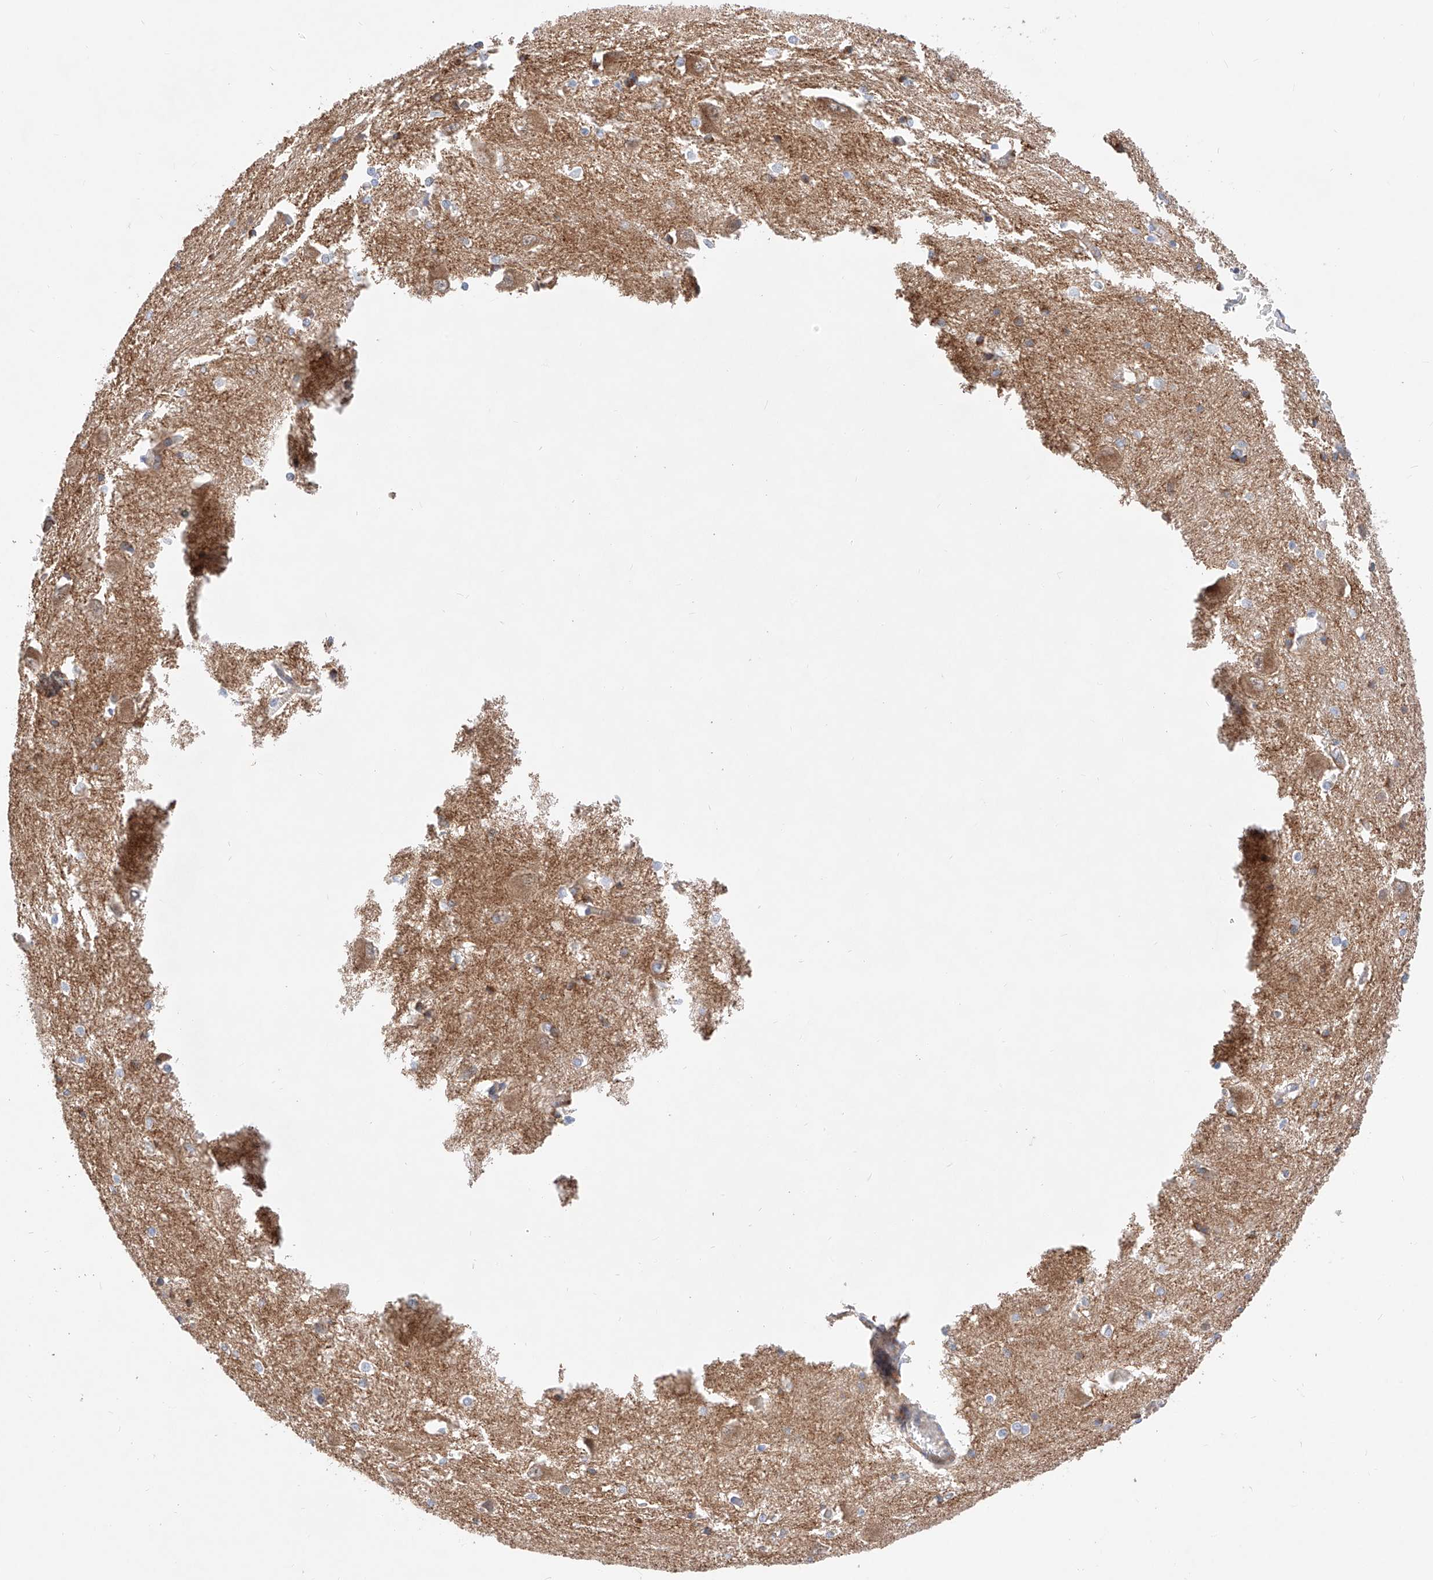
{"staining": {"intensity": "moderate", "quantity": "<25%", "location": "cytoplasmic/membranous"}, "tissue": "caudate", "cell_type": "Glial cells", "image_type": "normal", "snomed": [{"axis": "morphology", "description": "Normal tissue, NOS"}, {"axis": "topography", "description": "Lateral ventricle wall"}], "caption": "An IHC histopathology image of unremarkable tissue is shown. Protein staining in brown labels moderate cytoplasmic/membranous positivity in caudate within glial cells.", "gene": "NR1D1", "patient": {"sex": "male", "age": 37}}